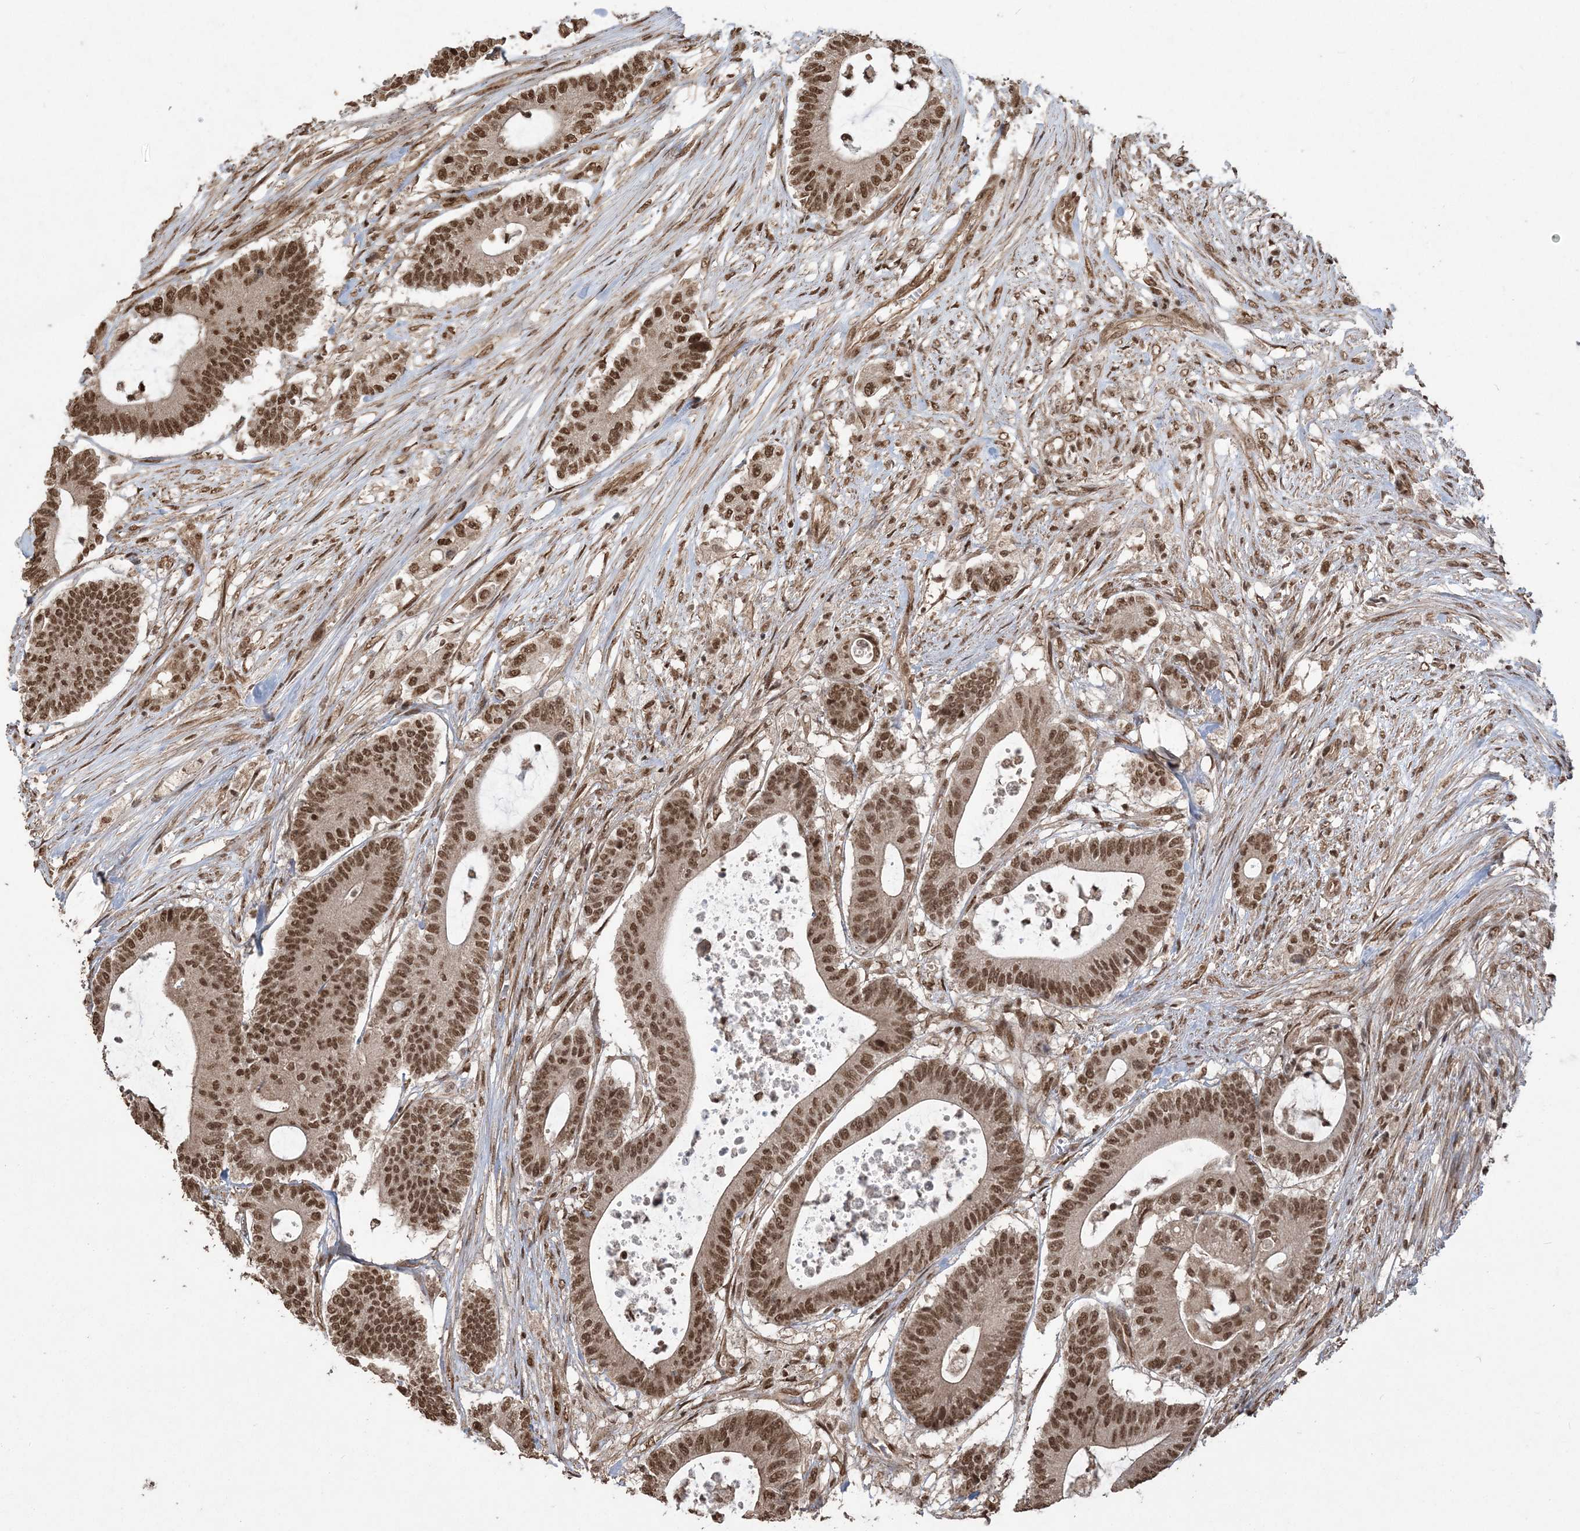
{"staining": {"intensity": "moderate", "quantity": ">75%", "location": "nuclear"}, "tissue": "colorectal cancer", "cell_type": "Tumor cells", "image_type": "cancer", "snomed": [{"axis": "morphology", "description": "Adenocarcinoma, NOS"}, {"axis": "topography", "description": "Colon"}], "caption": "The histopathology image shows staining of adenocarcinoma (colorectal), revealing moderate nuclear protein staining (brown color) within tumor cells.", "gene": "ZNF839", "patient": {"sex": "female", "age": 84}}